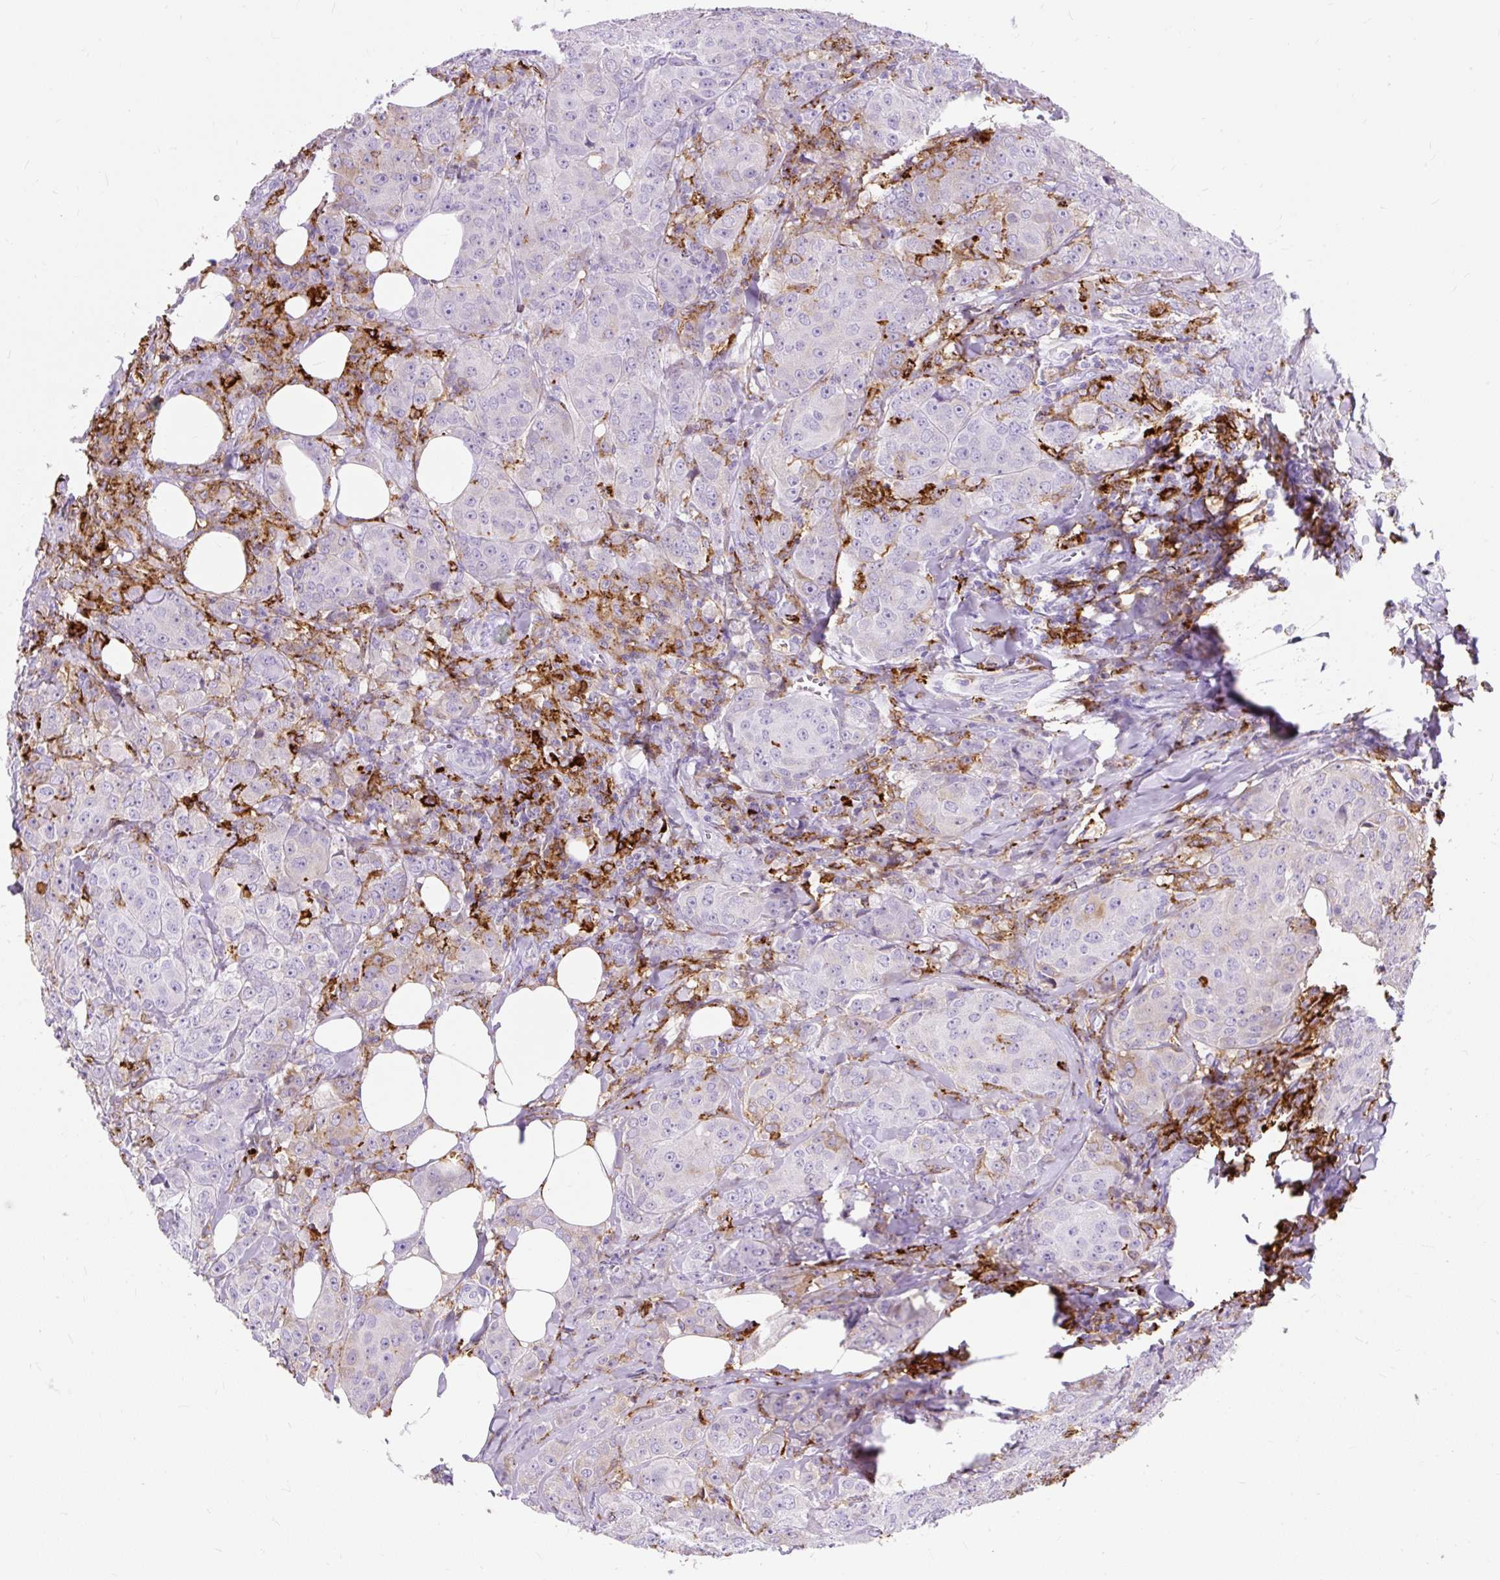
{"staining": {"intensity": "moderate", "quantity": "<25%", "location": "cytoplasmic/membranous"}, "tissue": "breast cancer", "cell_type": "Tumor cells", "image_type": "cancer", "snomed": [{"axis": "morphology", "description": "Duct carcinoma"}, {"axis": "topography", "description": "Breast"}], "caption": "Protein staining exhibits moderate cytoplasmic/membranous staining in approximately <25% of tumor cells in breast intraductal carcinoma.", "gene": "HLA-DRA", "patient": {"sex": "female", "age": 43}}